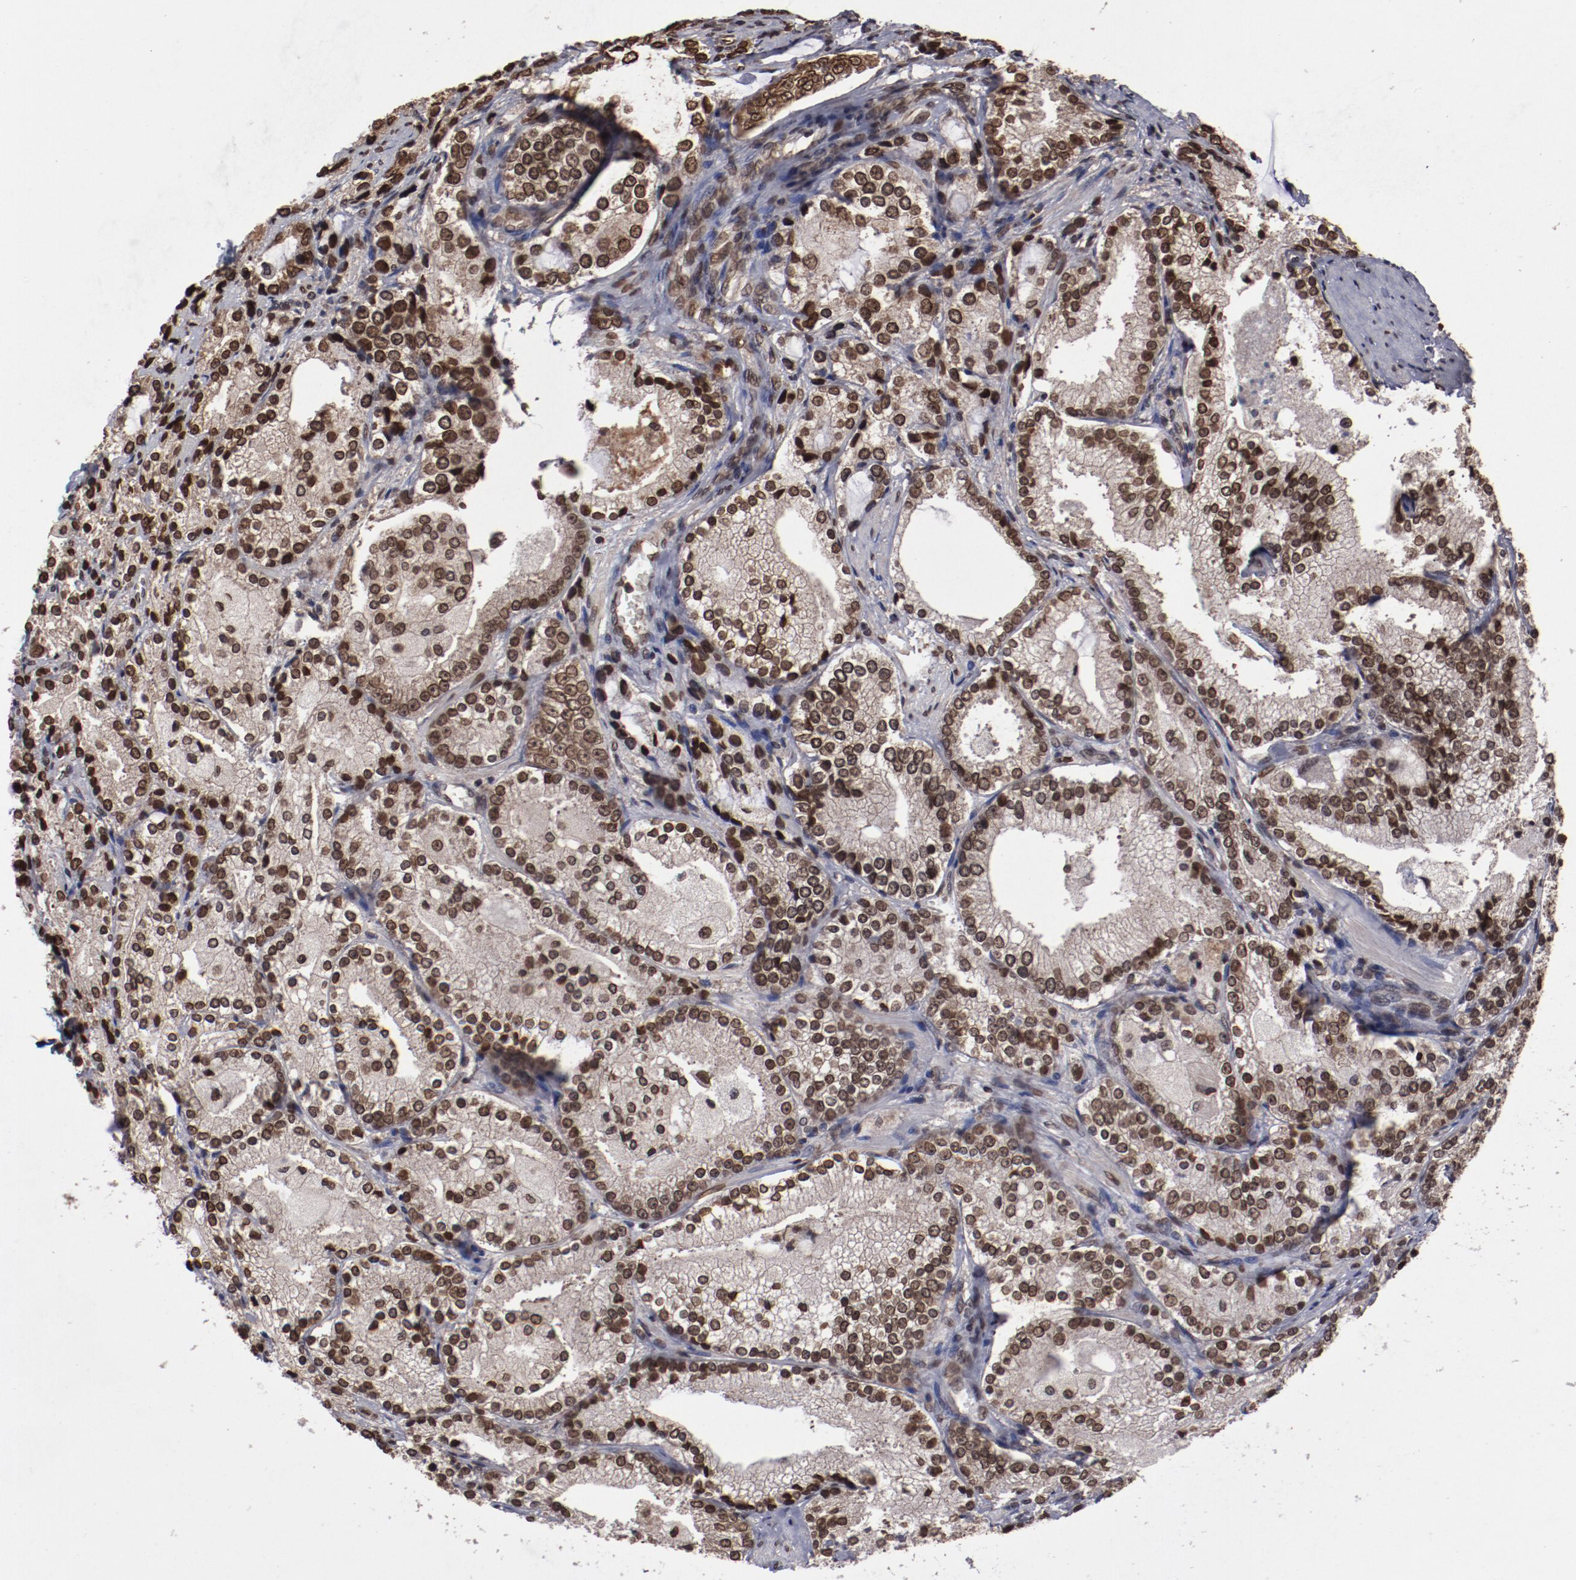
{"staining": {"intensity": "moderate", "quantity": ">75%", "location": "nuclear"}, "tissue": "prostate cancer", "cell_type": "Tumor cells", "image_type": "cancer", "snomed": [{"axis": "morphology", "description": "Adenocarcinoma, High grade"}, {"axis": "topography", "description": "Prostate"}], "caption": "This is a photomicrograph of IHC staining of prostate cancer, which shows moderate positivity in the nuclear of tumor cells.", "gene": "AKT1", "patient": {"sex": "male", "age": 63}}